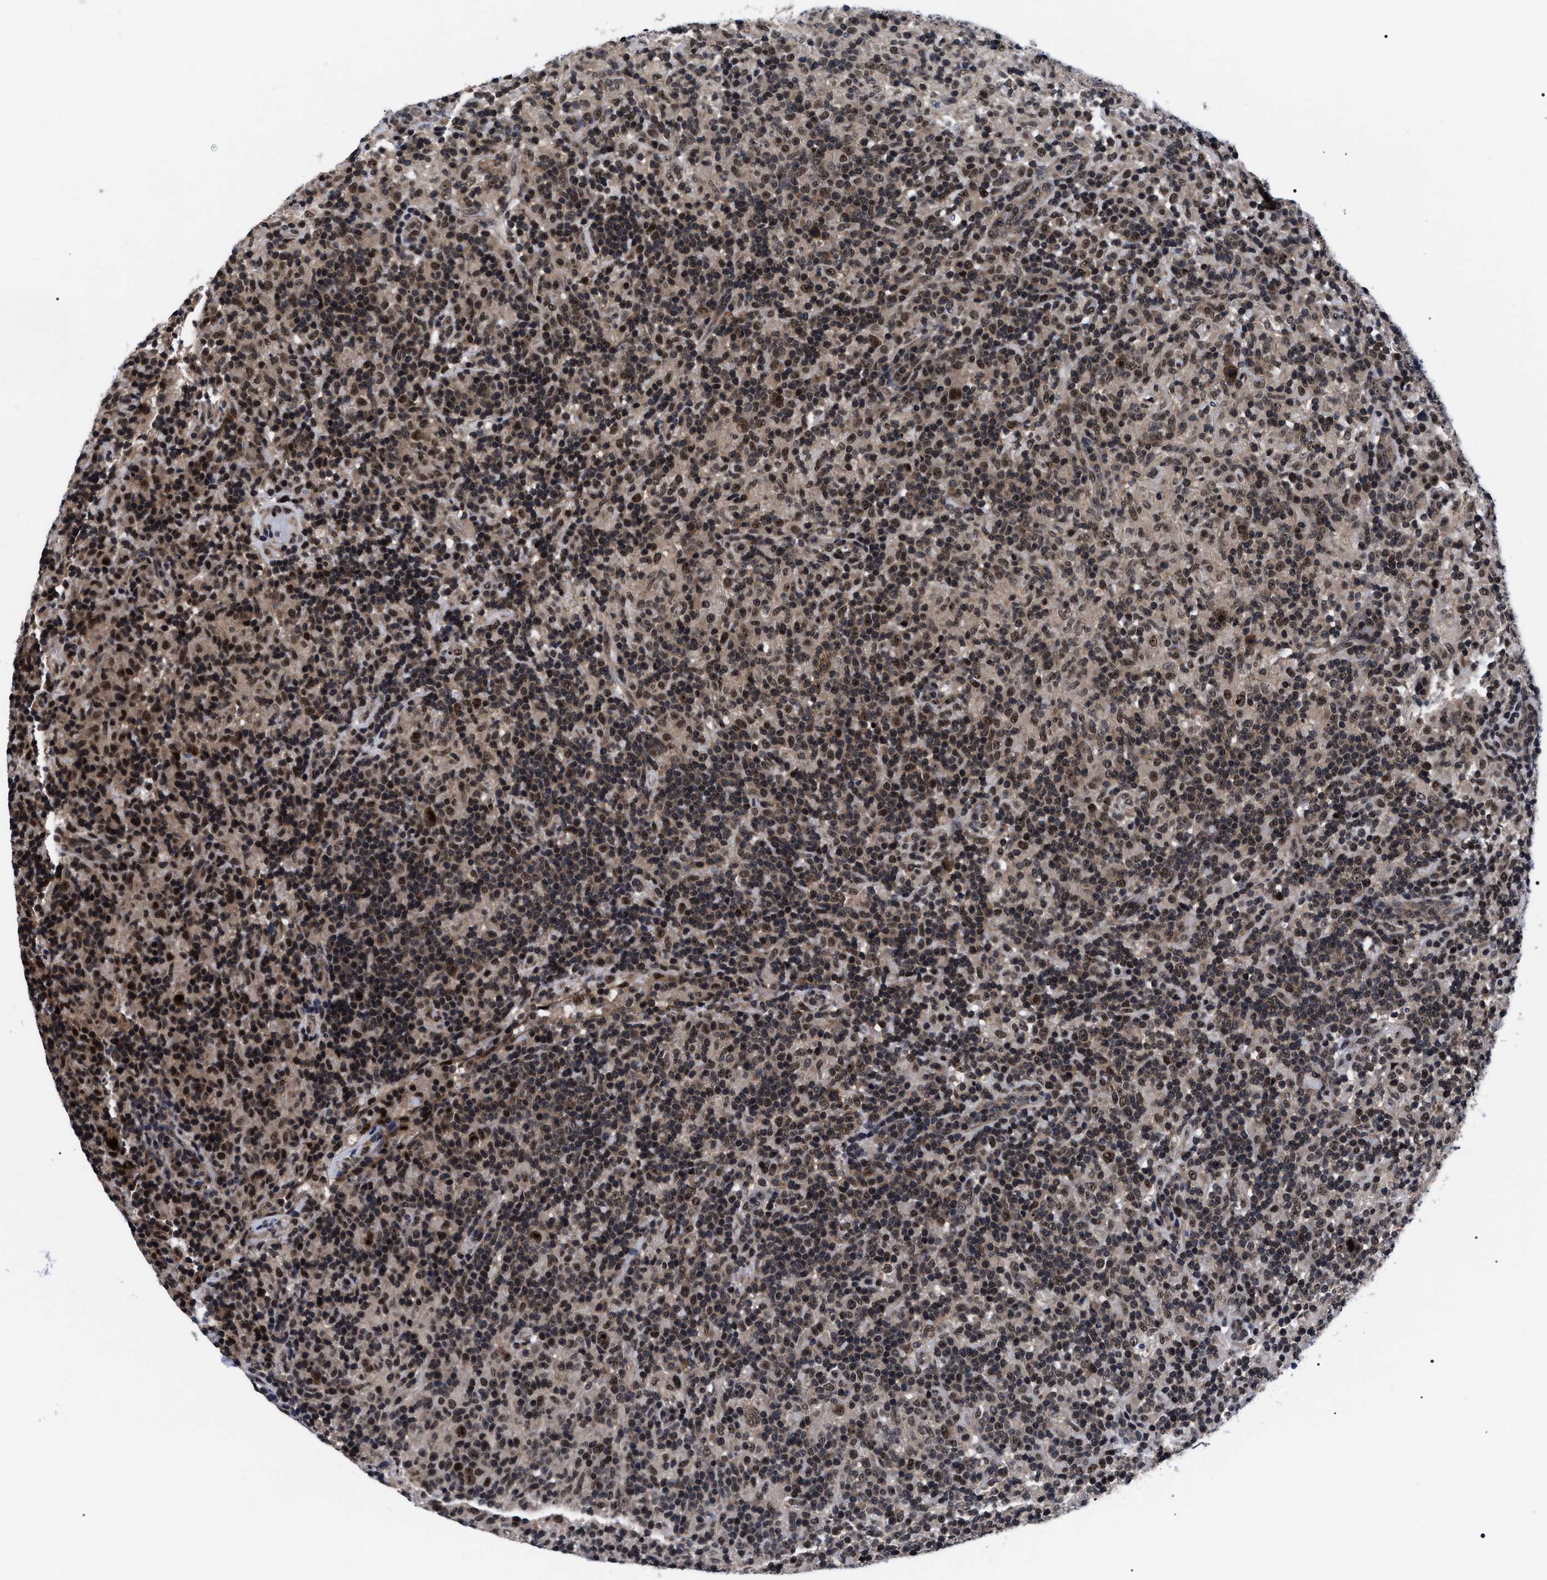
{"staining": {"intensity": "strong", "quantity": ">75%", "location": "nuclear"}, "tissue": "lymphoma", "cell_type": "Tumor cells", "image_type": "cancer", "snomed": [{"axis": "morphology", "description": "Hodgkin's disease, NOS"}, {"axis": "topography", "description": "Lymph node"}], "caption": "Strong nuclear expression for a protein is appreciated in approximately >75% of tumor cells of lymphoma using immunohistochemistry (IHC).", "gene": "CSNK2A1", "patient": {"sex": "male", "age": 70}}